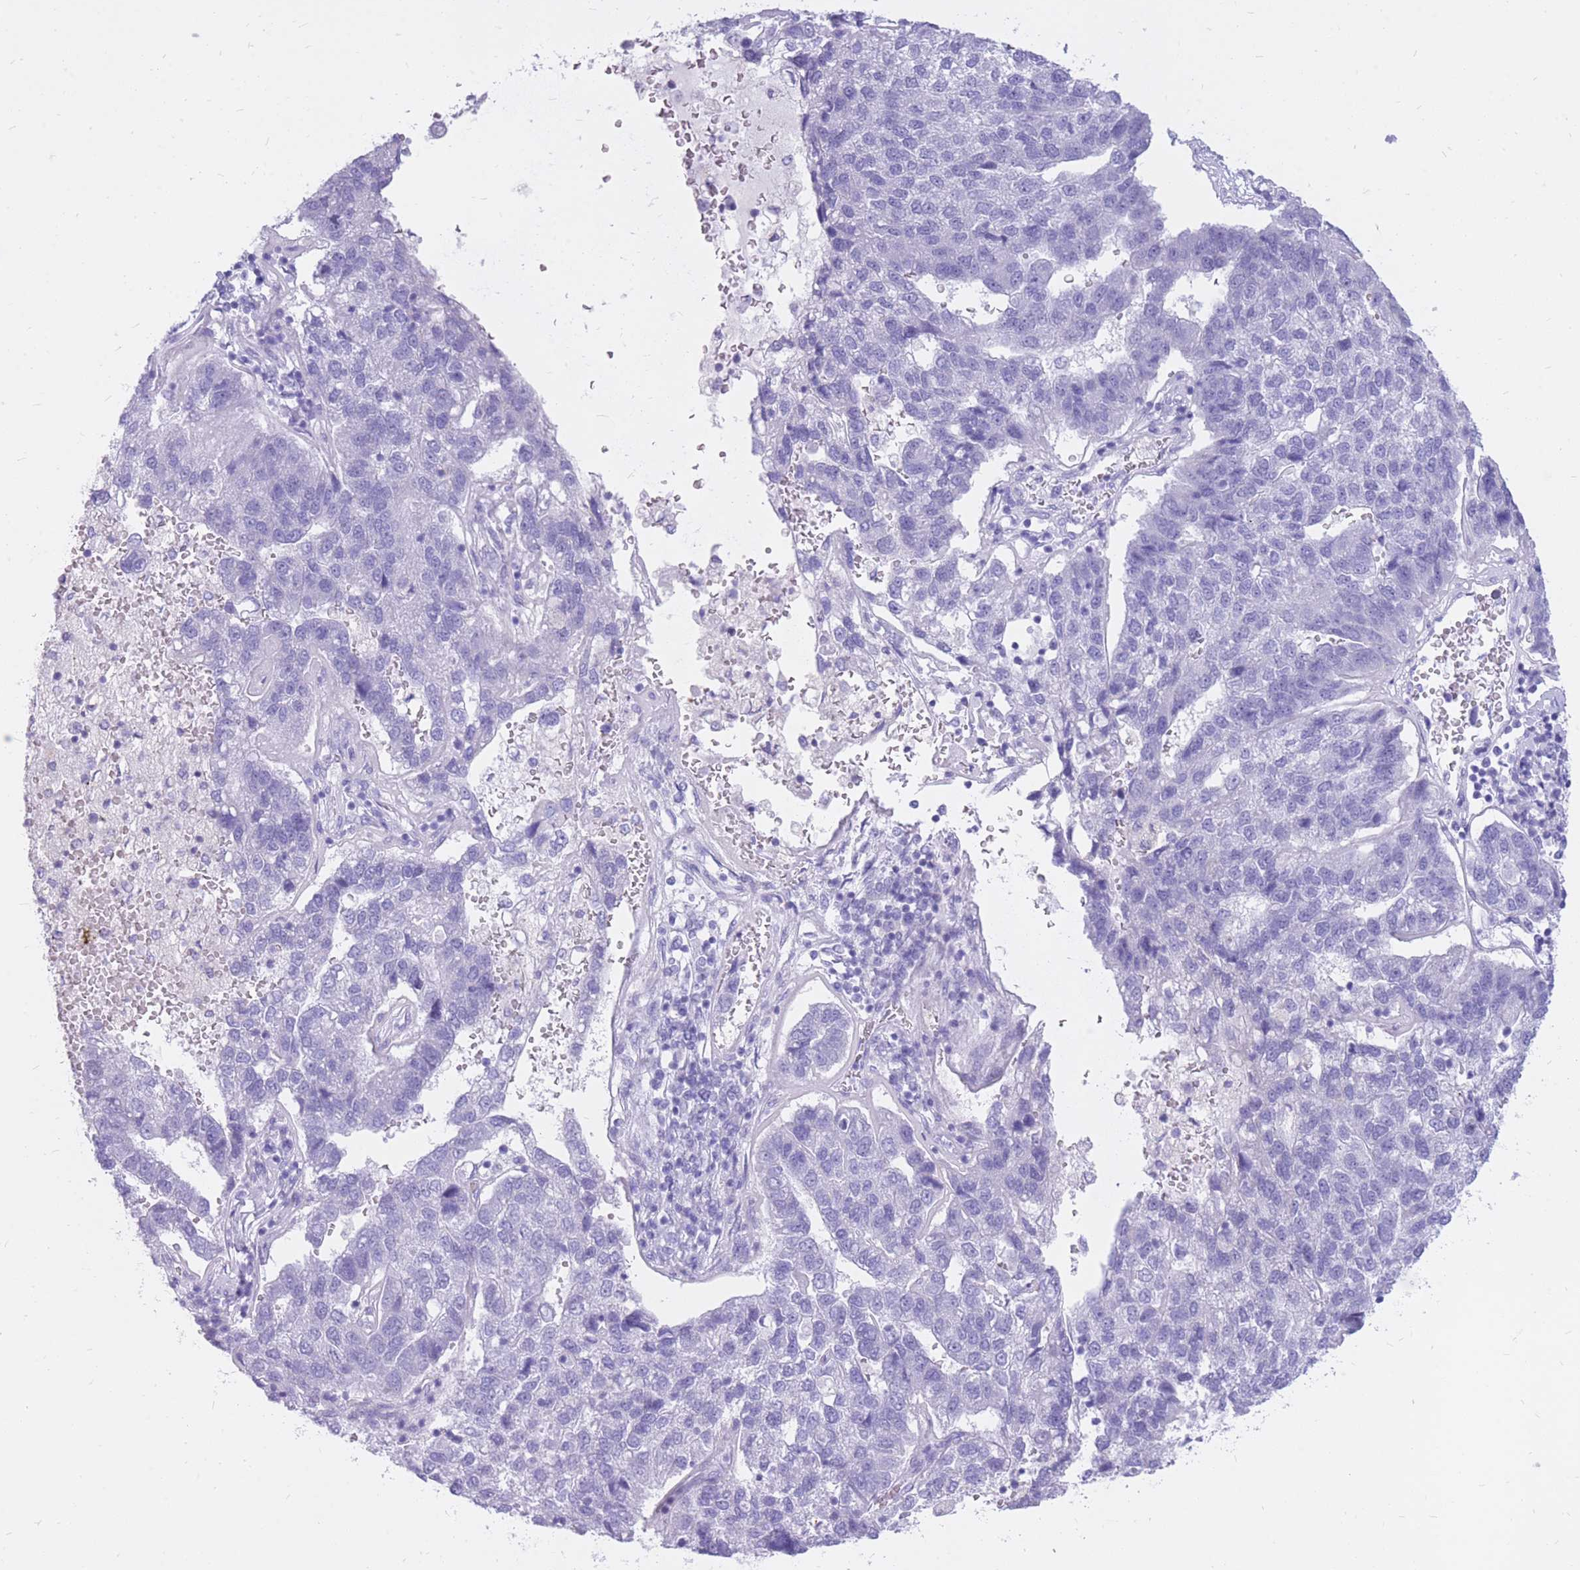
{"staining": {"intensity": "negative", "quantity": "none", "location": "none"}, "tissue": "pancreatic cancer", "cell_type": "Tumor cells", "image_type": "cancer", "snomed": [{"axis": "morphology", "description": "Adenocarcinoma, NOS"}, {"axis": "topography", "description": "Pancreas"}], "caption": "A high-resolution photomicrograph shows IHC staining of adenocarcinoma (pancreatic), which reveals no significant staining in tumor cells.", "gene": "CYP21A2", "patient": {"sex": "female", "age": 61}}